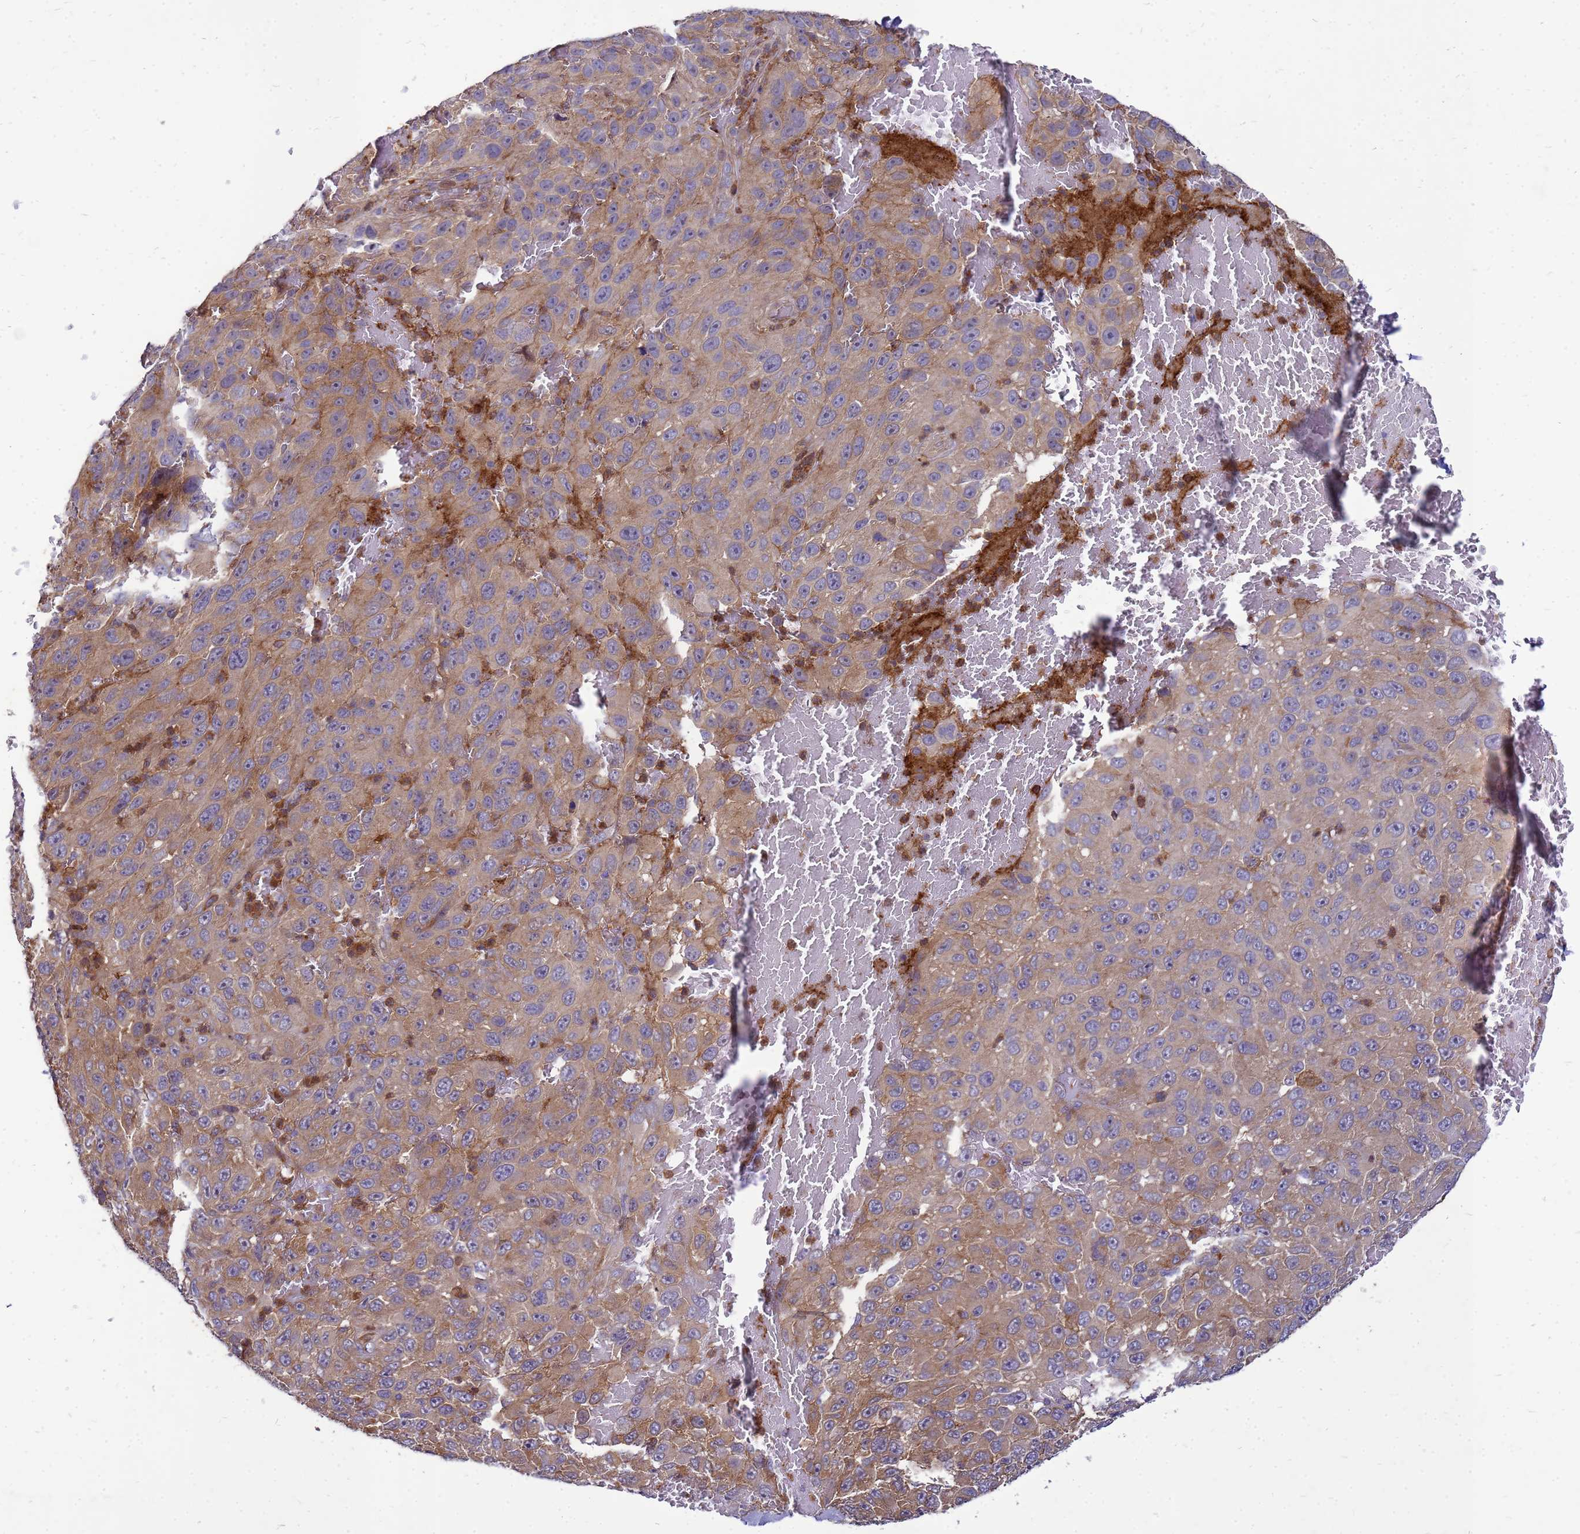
{"staining": {"intensity": "weak", "quantity": ">75%", "location": "cytoplasmic/membranous"}, "tissue": "melanoma", "cell_type": "Tumor cells", "image_type": "cancer", "snomed": [{"axis": "morphology", "description": "Normal tissue, NOS"}, {"axis": "morphology", "description": "Malignant melanoma, NOS"}, {"axis": "topography", "description": "Skin"}], "caption": "A histopathology image showing weak cytoplasmic/membranous positivity in about >75% of tumor cells in melanoma, as visualized by brown immunohistochemical staining.", "gene": "RNF215", "patient": {"sex": "female", "age": 96}}